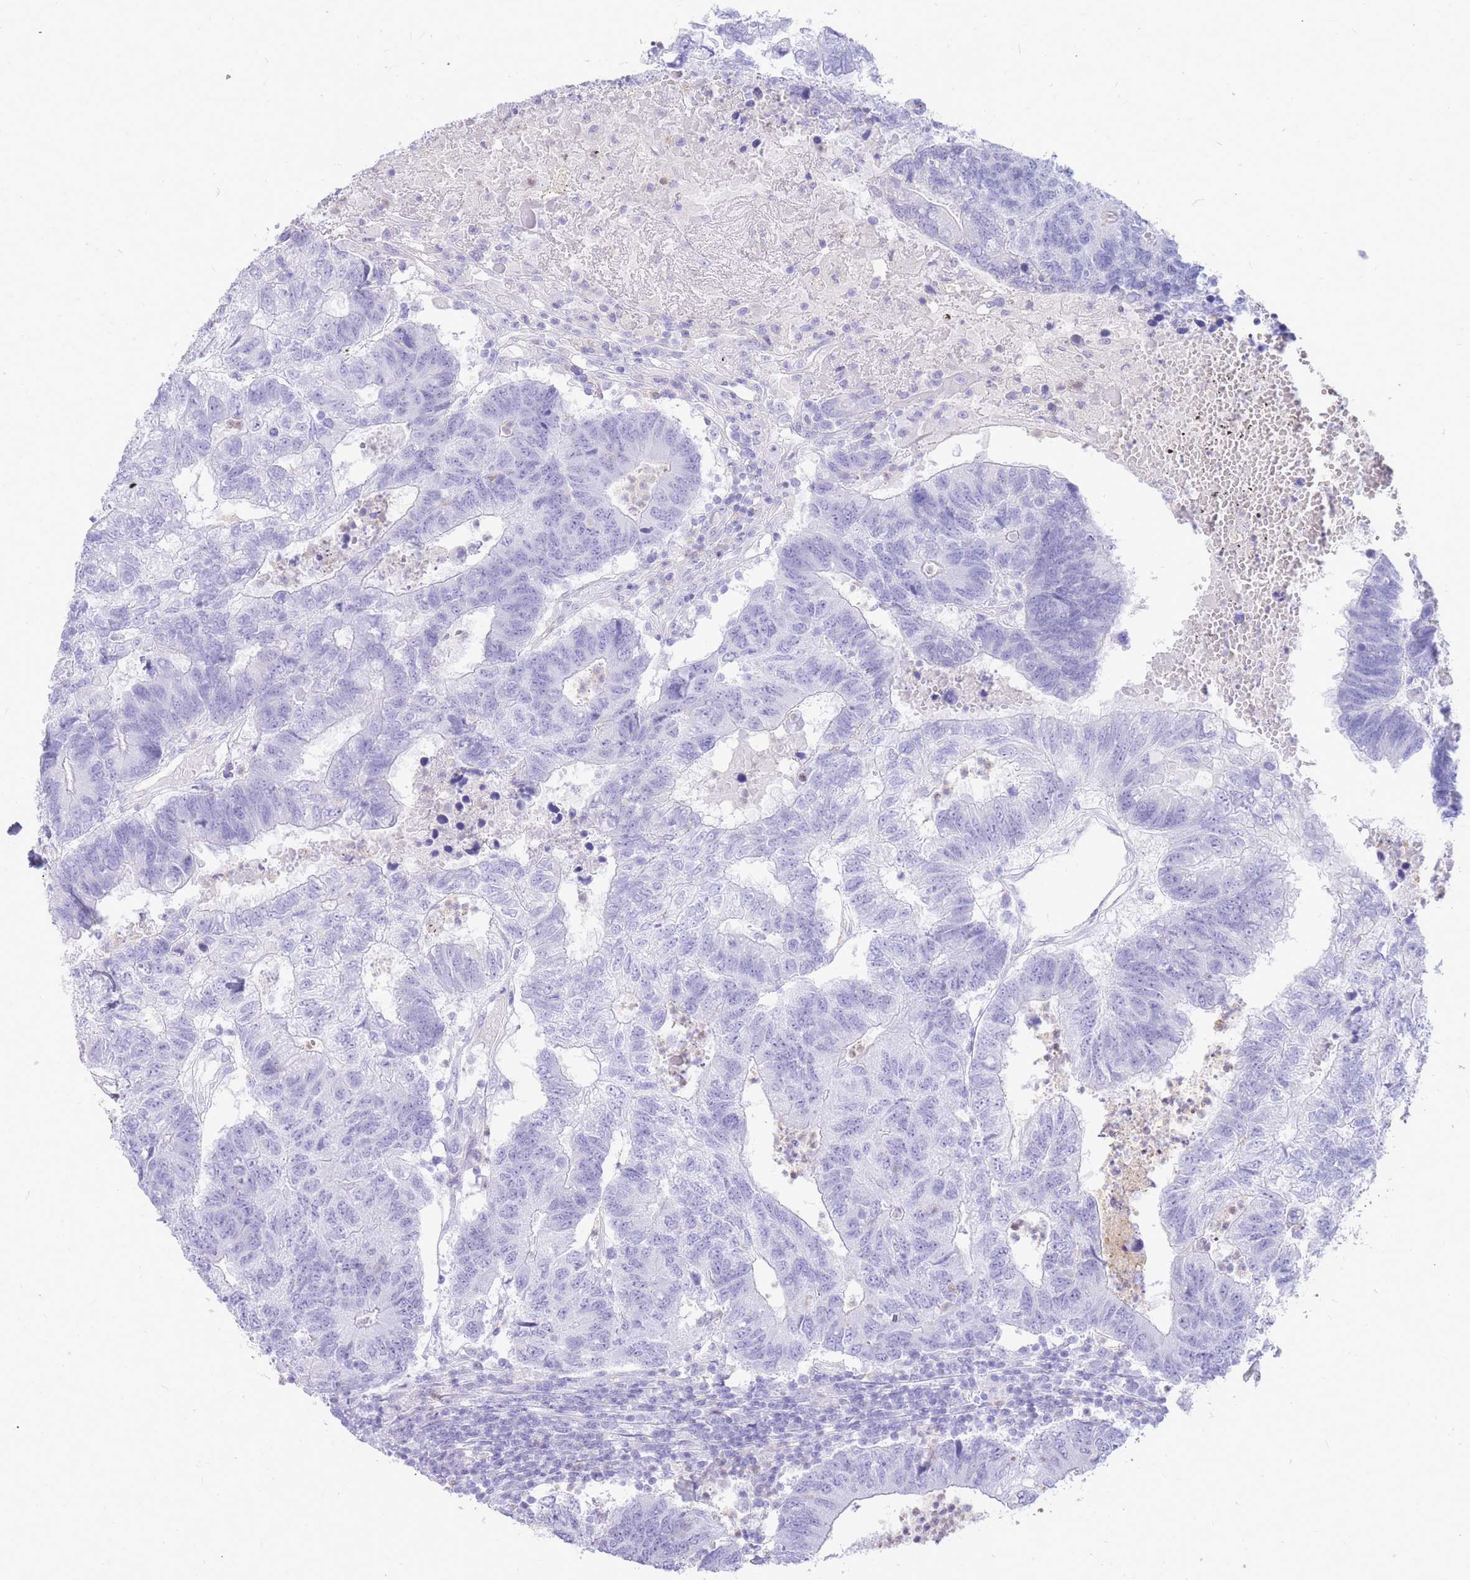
{"staining": {"intensity": "negative", "quantity": "none", "location": "none"}, "tissue": "colorectal cancer", "cell_type": "Tumor cells", "image_type": "cancer", "snomed": [{"axis": "morphology", "description": "Adenocarcinoma, NOS"}, {"axis": "topography", "description": "Colon"}], "caption": "Immunohistochemical staining of human adenocarcinoma (colorectal) exhibits no significant expression in tumor cells.", "gene": "HERC1", "patient": {"sex": "female", "age": 48}}